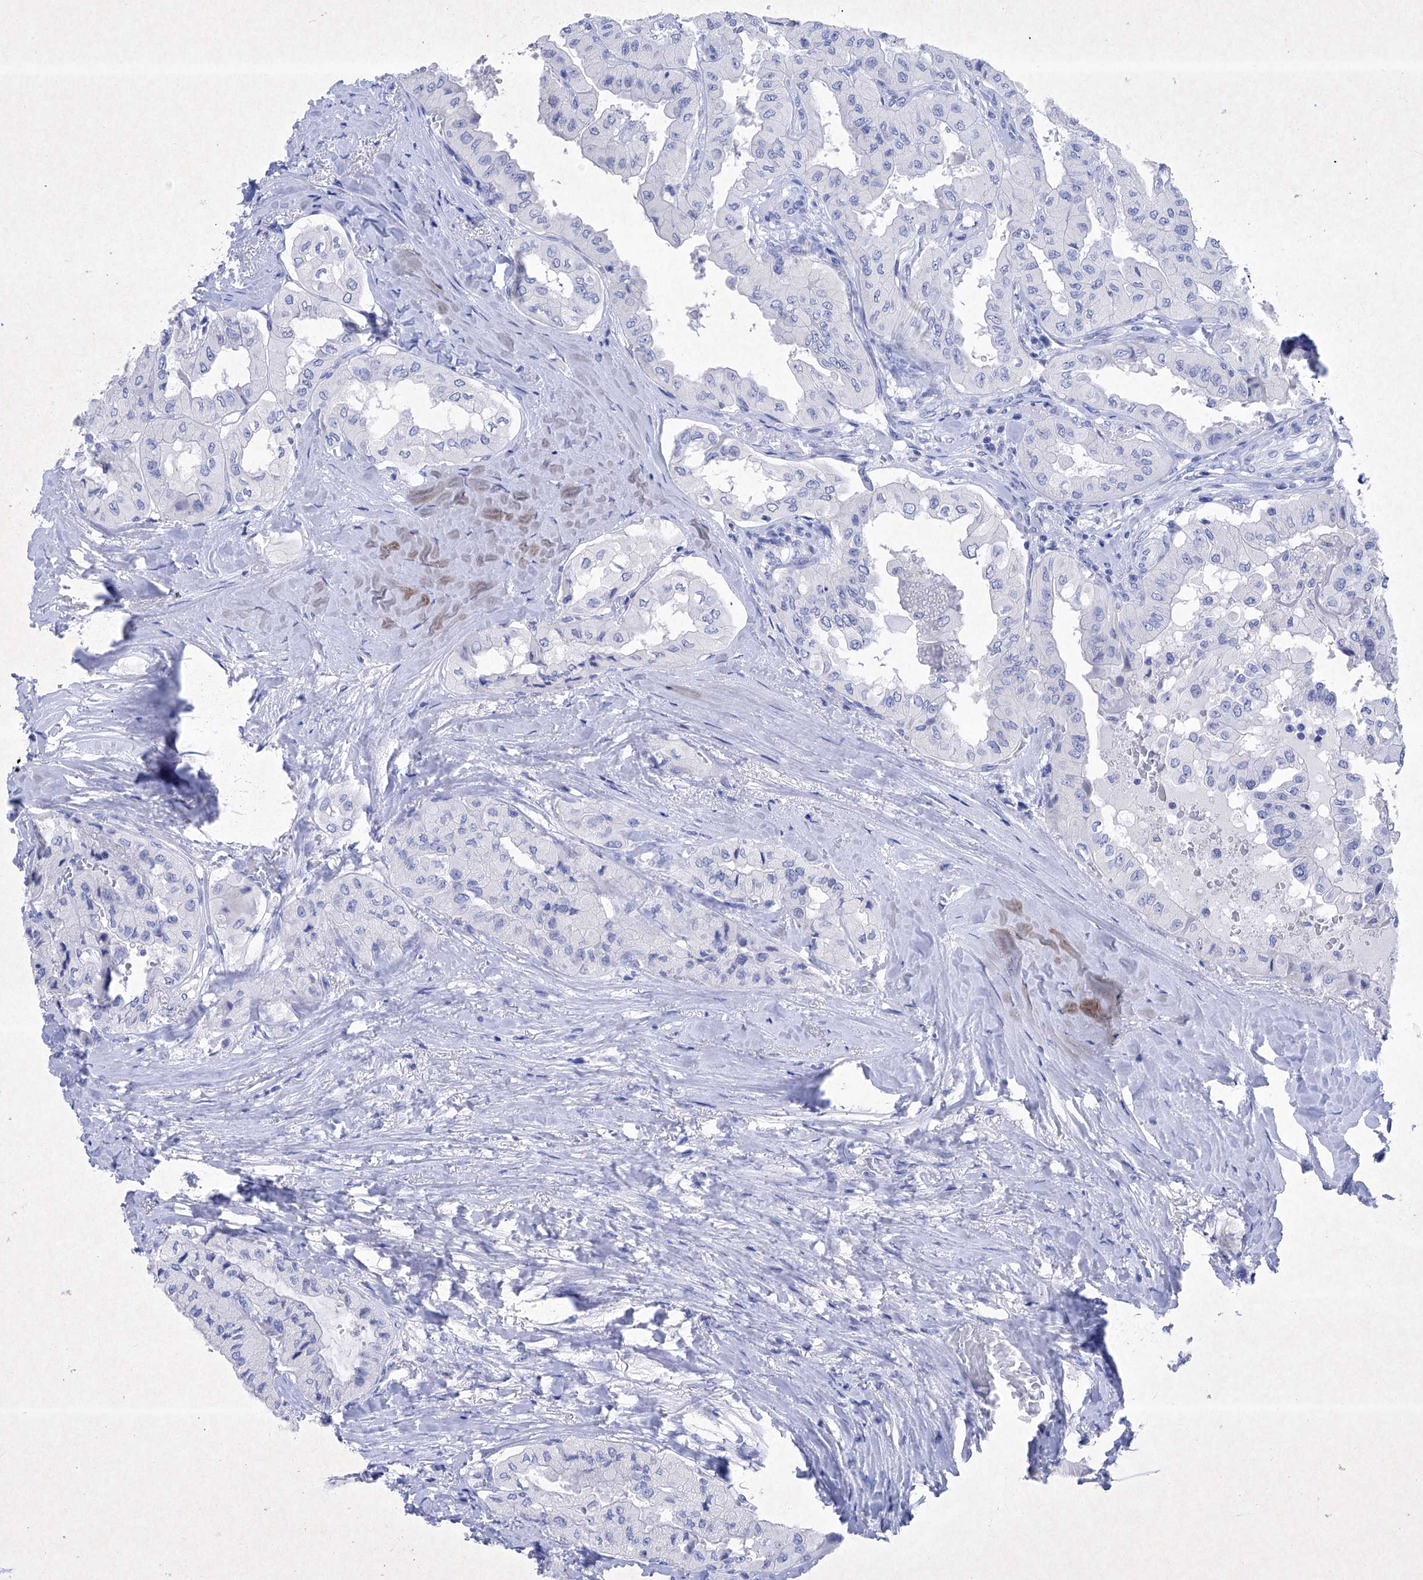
{"staining": {"intensity": "negative", "quantity": "none", "location": "none"}, "tissue": "thyroid cancer", "cell_type": "Tumor cells", "image_type": "cancer", "snomed": [{"axis": "morphology", "description": "Papillary adenocarcinoma, NOS"}, {"axis": "topography", "description": "Thyroid gland"}], "caption": "This is an immunohistochemistry (IHC) image of thyroid cancer. There is no staining in tumor cells.", "gene": "BARX2", "patient": {"sex": "female", "age": 59}}